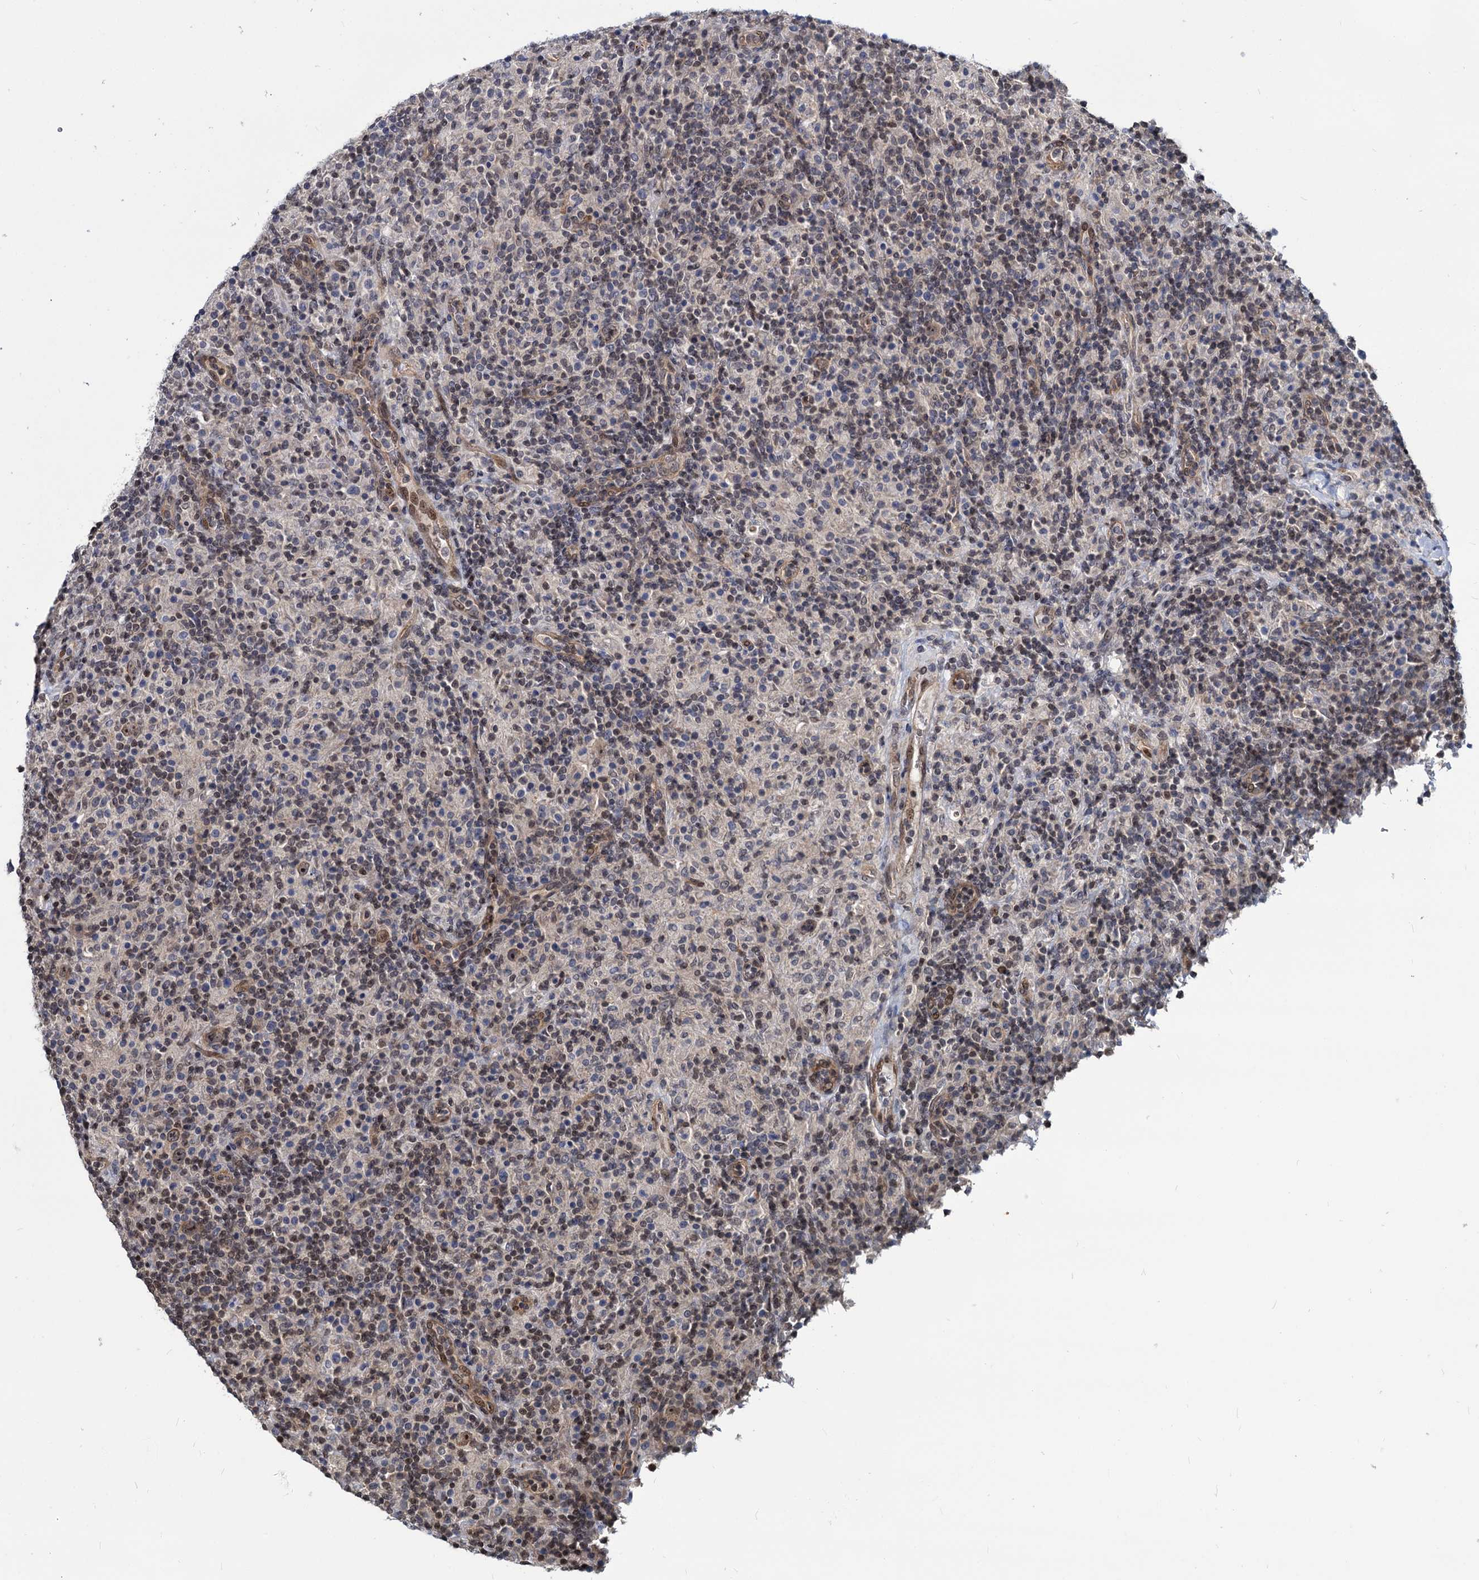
{"staining": {"intensity": "moderate", "quantity": "25%-75%", "location": "nuclear"}, "tissue": "lymphoma", "cell_type": "Tumor cells", "image_type": "cancer", "snomed": [{"axis": "morphology", "description": "Hodgkin's disease, NOS"}, {"axis": "topography", "description": "Lymph node"}], "caption": "Approximately 25%-75% of tumor cells in lymphoma reveal moderate nuclear protein positivity as visualized by brown immunohistochemical staining.", "gene": "UBLCP1", "patient": {"sex": "male", "age": 70}}